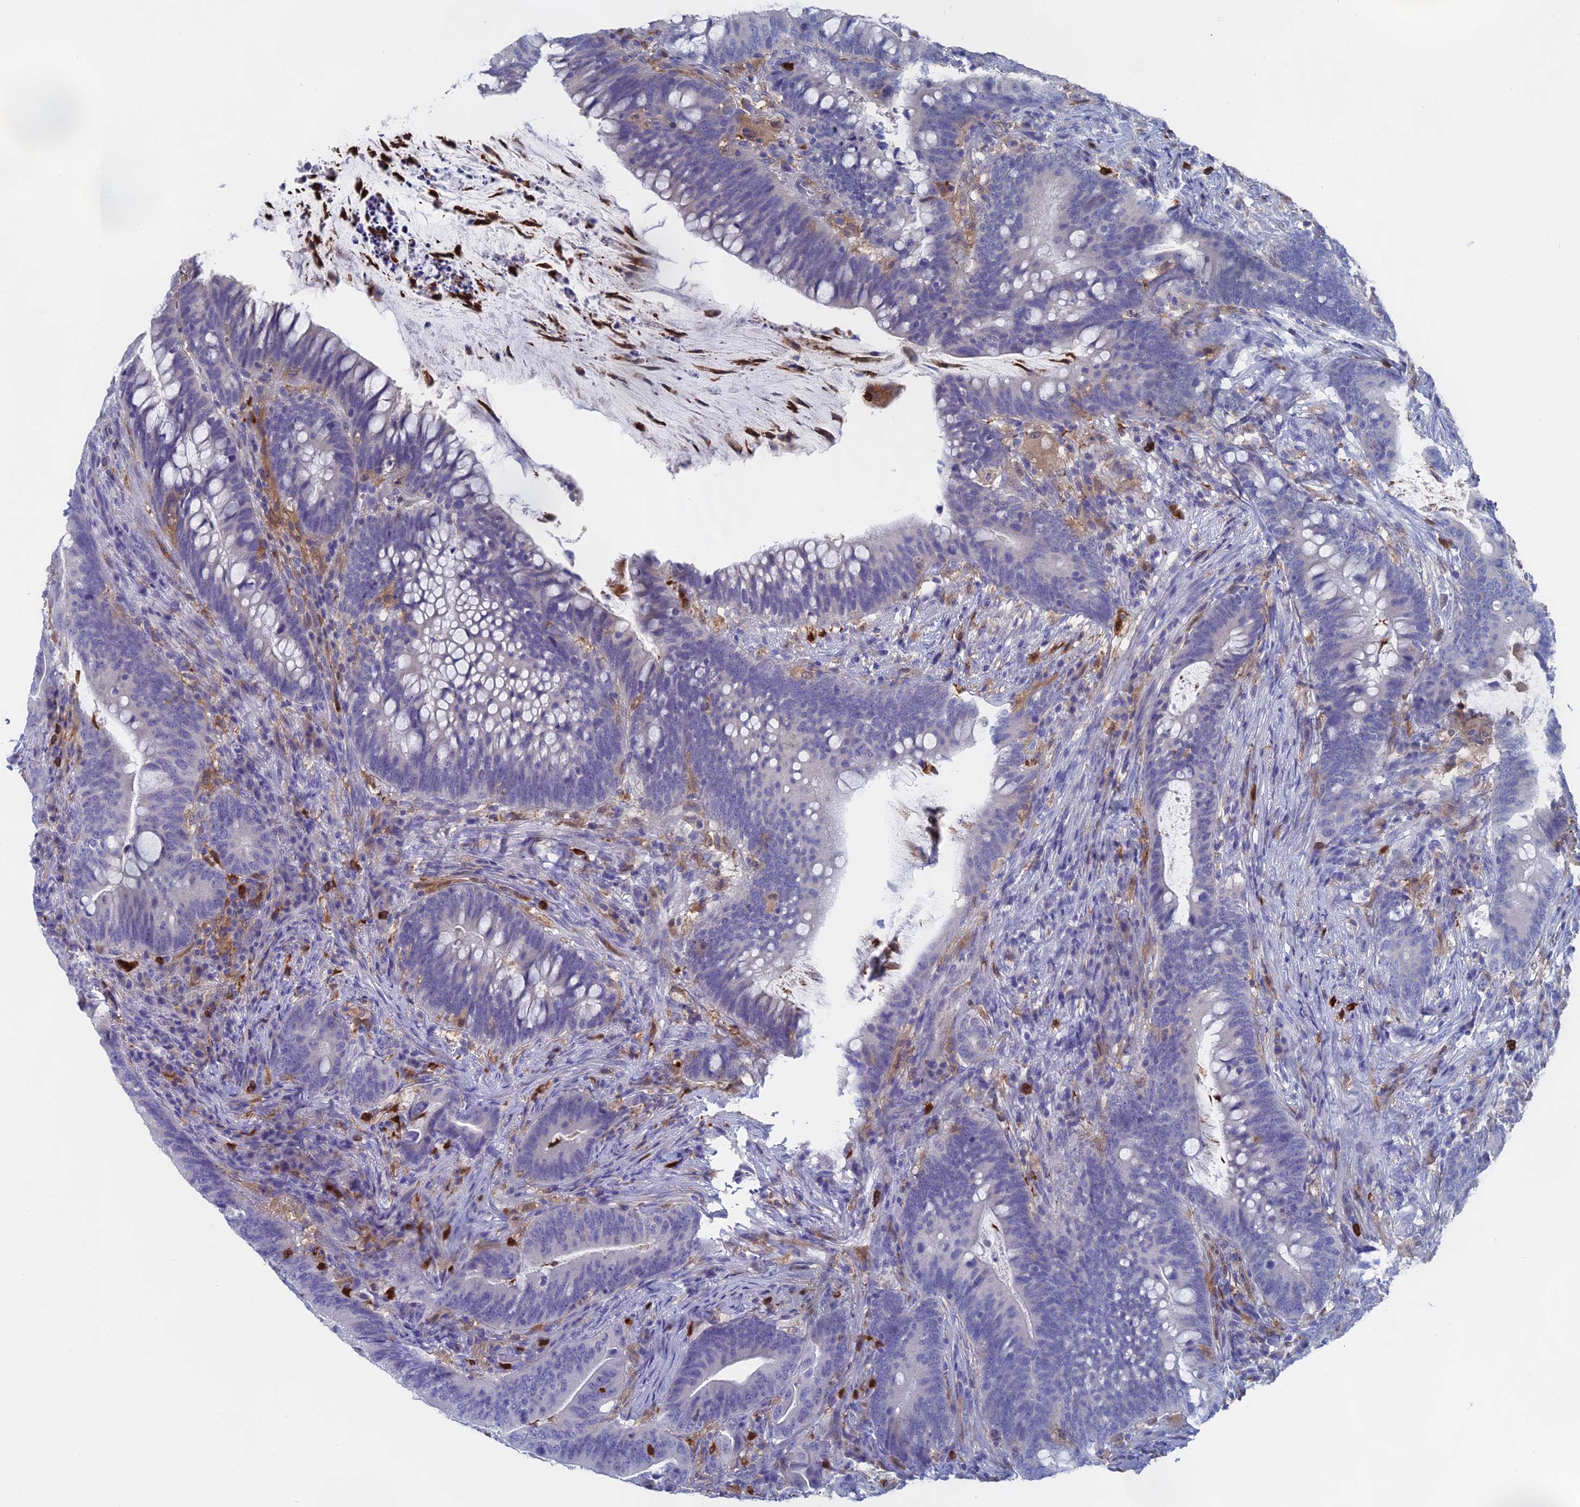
{"staining": {"intensity": "negative", "quantity": "none", "location": "none"}, "tissue": "colorectal cancer", "cell_type": "Tumor cells", "image_type": "cancer", "snomed": [{"axis": "morphology", "description": "Adenocarcinoma, NOS"}, {"axis": "topography", "description": "Colon"}], "caption": "Immunohistochemistry (IHC) photomicrograph of colorectal cancer stained for a protein (brown), which shows no staining in tumor cells.", "gene": "NCF4", "patient": {"sex": "female", "age": 66}}